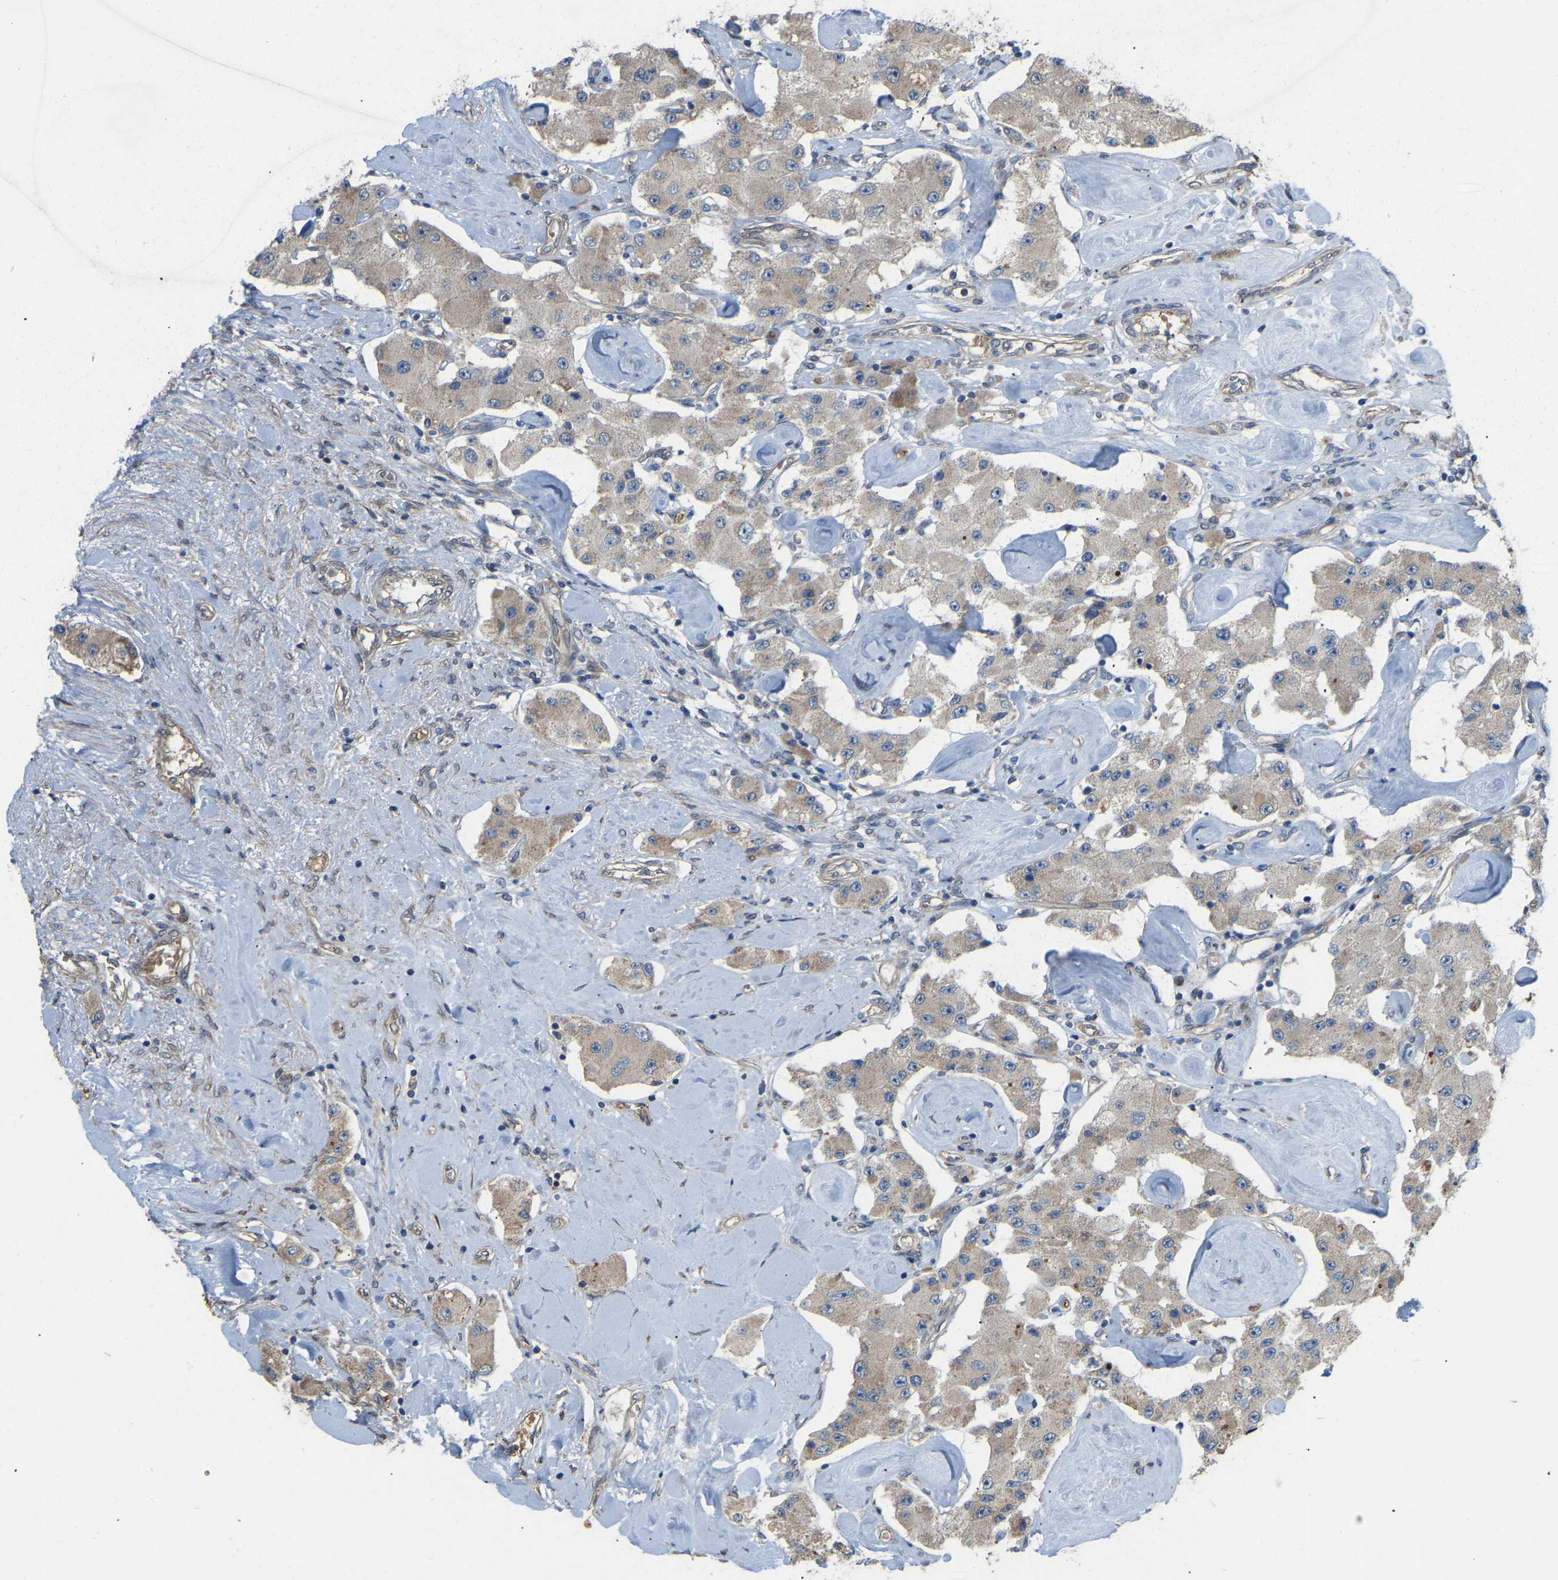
{"staining": {"intensity": "weak", "quantity": ">75%", "location": "cytoplasmic/membranous"}, "tissue": "carcinoid", "cell_type": "Tumor cells", "image_type": "cancer", "snomed": [{"axis": "morphology", "description": "Carcinoid, malignant, NOS"}, {"axis": "topography", "description": "Pancreas"}], "caption": "About >75% of tumor cells in carcinoid (malignant) demonstrate weak cytoplasmic/membranous protein staining as visualized by brown immunohistochemical staining.", "gene": "C21orf91", "patient": {"sex": "male", "age": 41}}